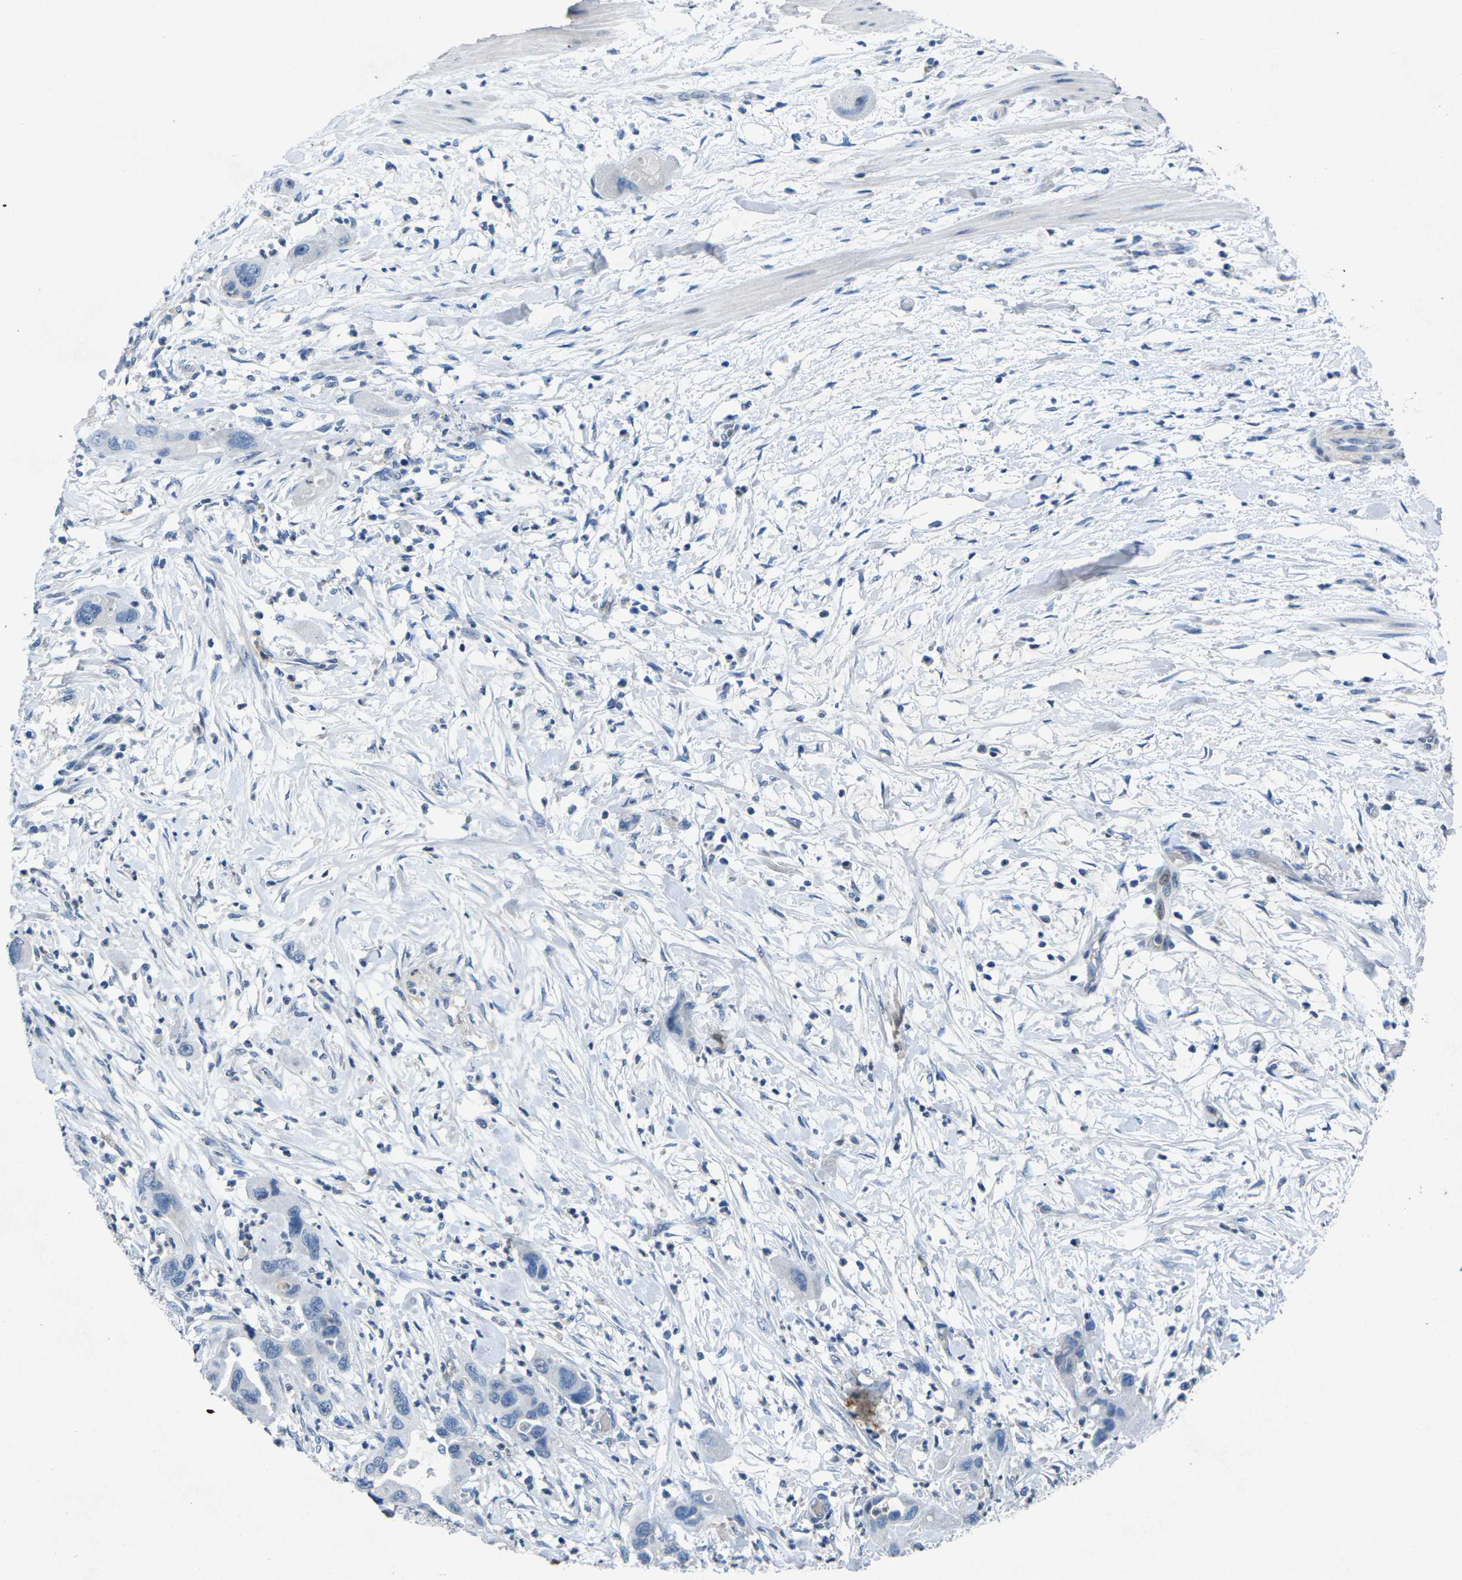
{"staining": {"intensity": "negative", "quantity": "none", "location": "none"}, "tissue": "pancreatic cancer", "cell_type": "Tumor cells", "image_type": "cancer", "snomed": [{"axis": "morphology", "description": "Adenocarcinoma, NOS"}, {"axis": "topography", "description": "Pancreas"}], "caption": "Protein analysis of pancreatic cancer displays no significant staining in tumor cells. (Brightfield microscopy of DAB IHC at high magnification).", "gene": "PLG", "patient": {"sex": "female", "age": 71}}